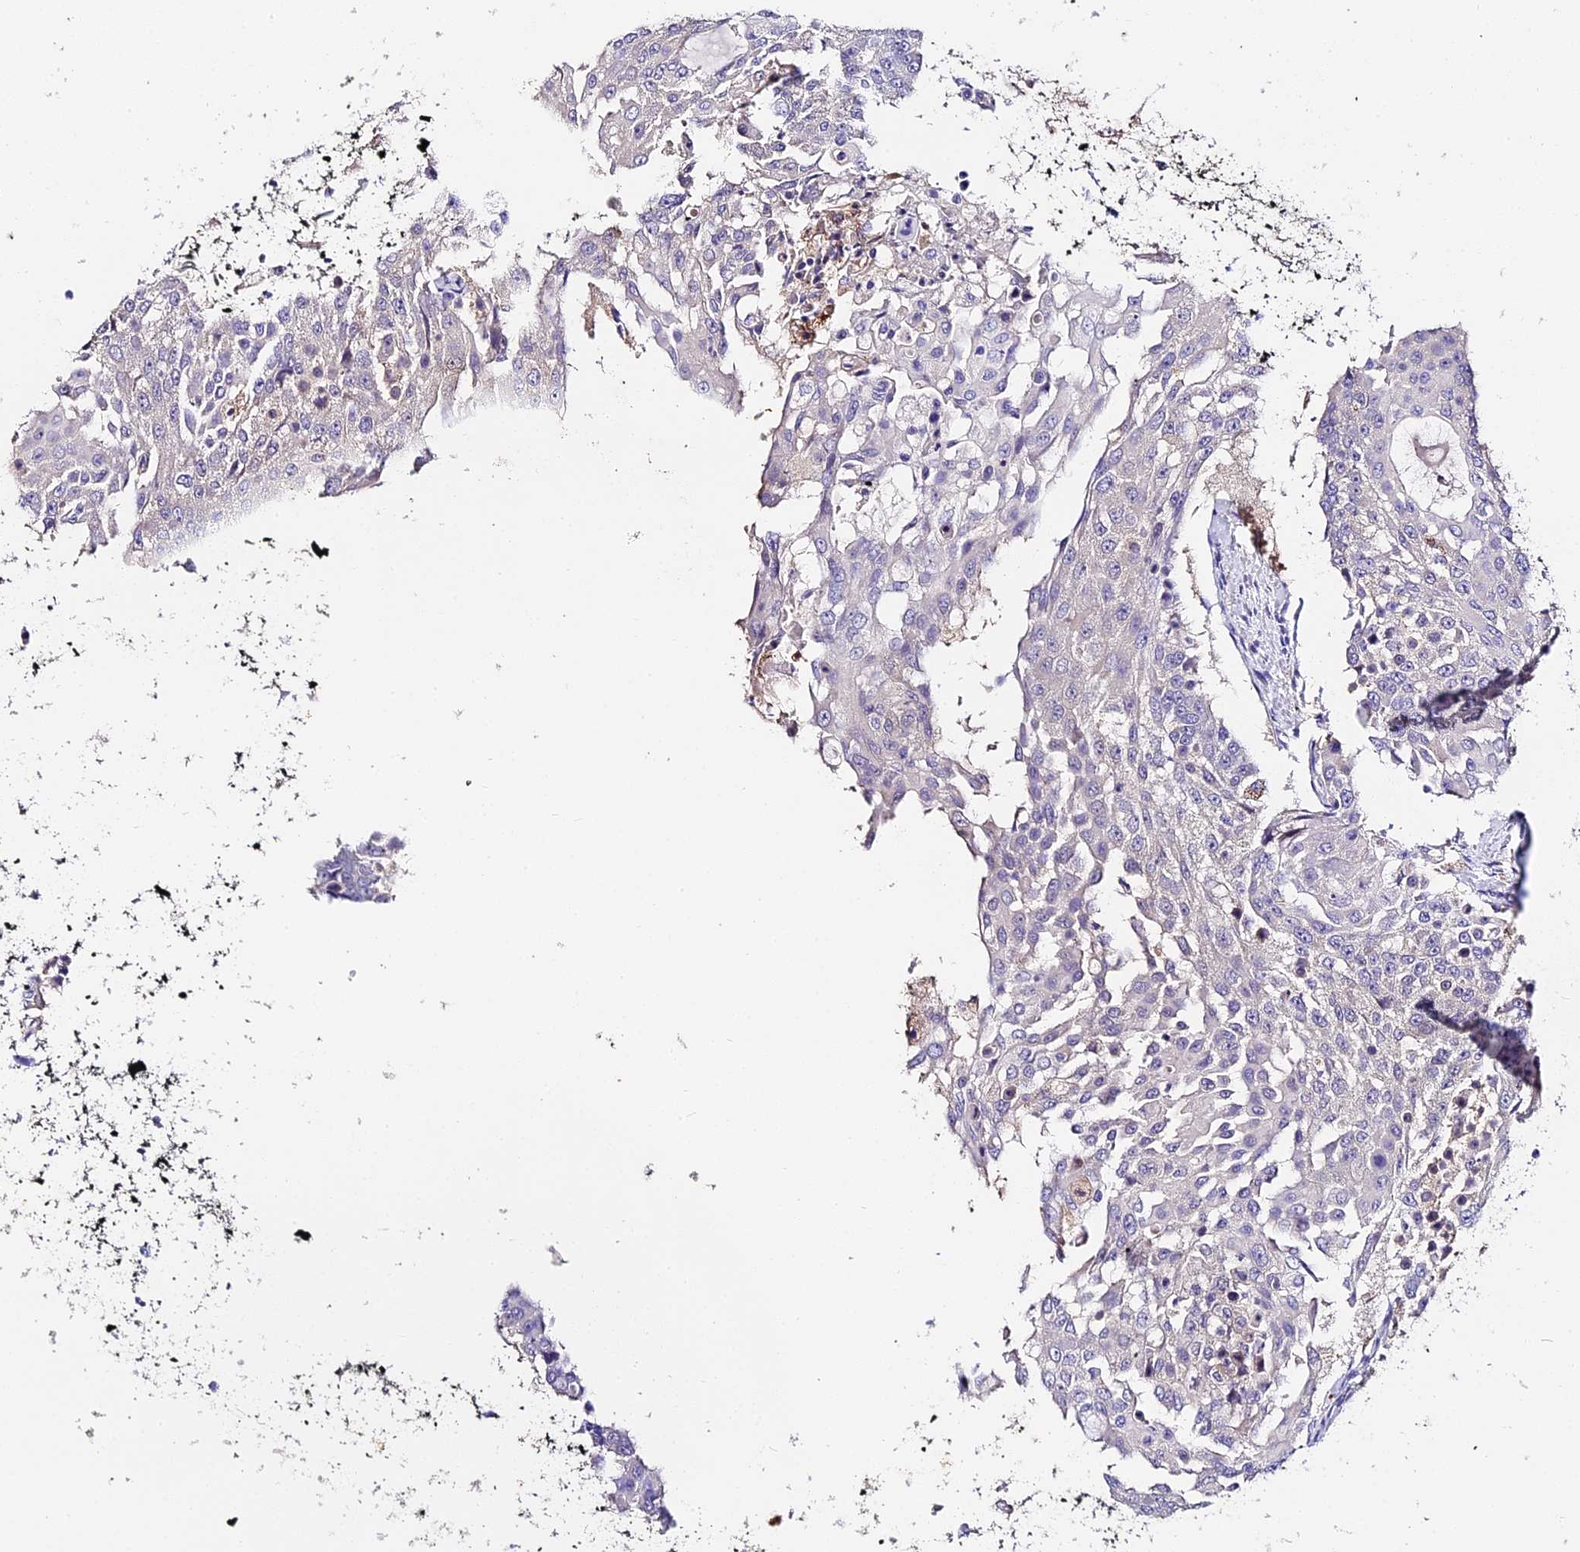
{"staining": {"intensity": "negative", "quantity": "none", "location": "none"}, "tissue": "urothelial cancer", "cell_type": "Tumor cells", "image_type": "cancer", "snomed": [{"axis": "morphology", "description": "Urothelial carcinoma, High grade"}, {"axis": "topography", "description": "Urinary bladder"}], "caption": "Tumor cells are negative for brown protein staining in urothelial cancer.", "gene": "LYPD6", "patient": {"sex": "female", "age": 63}}